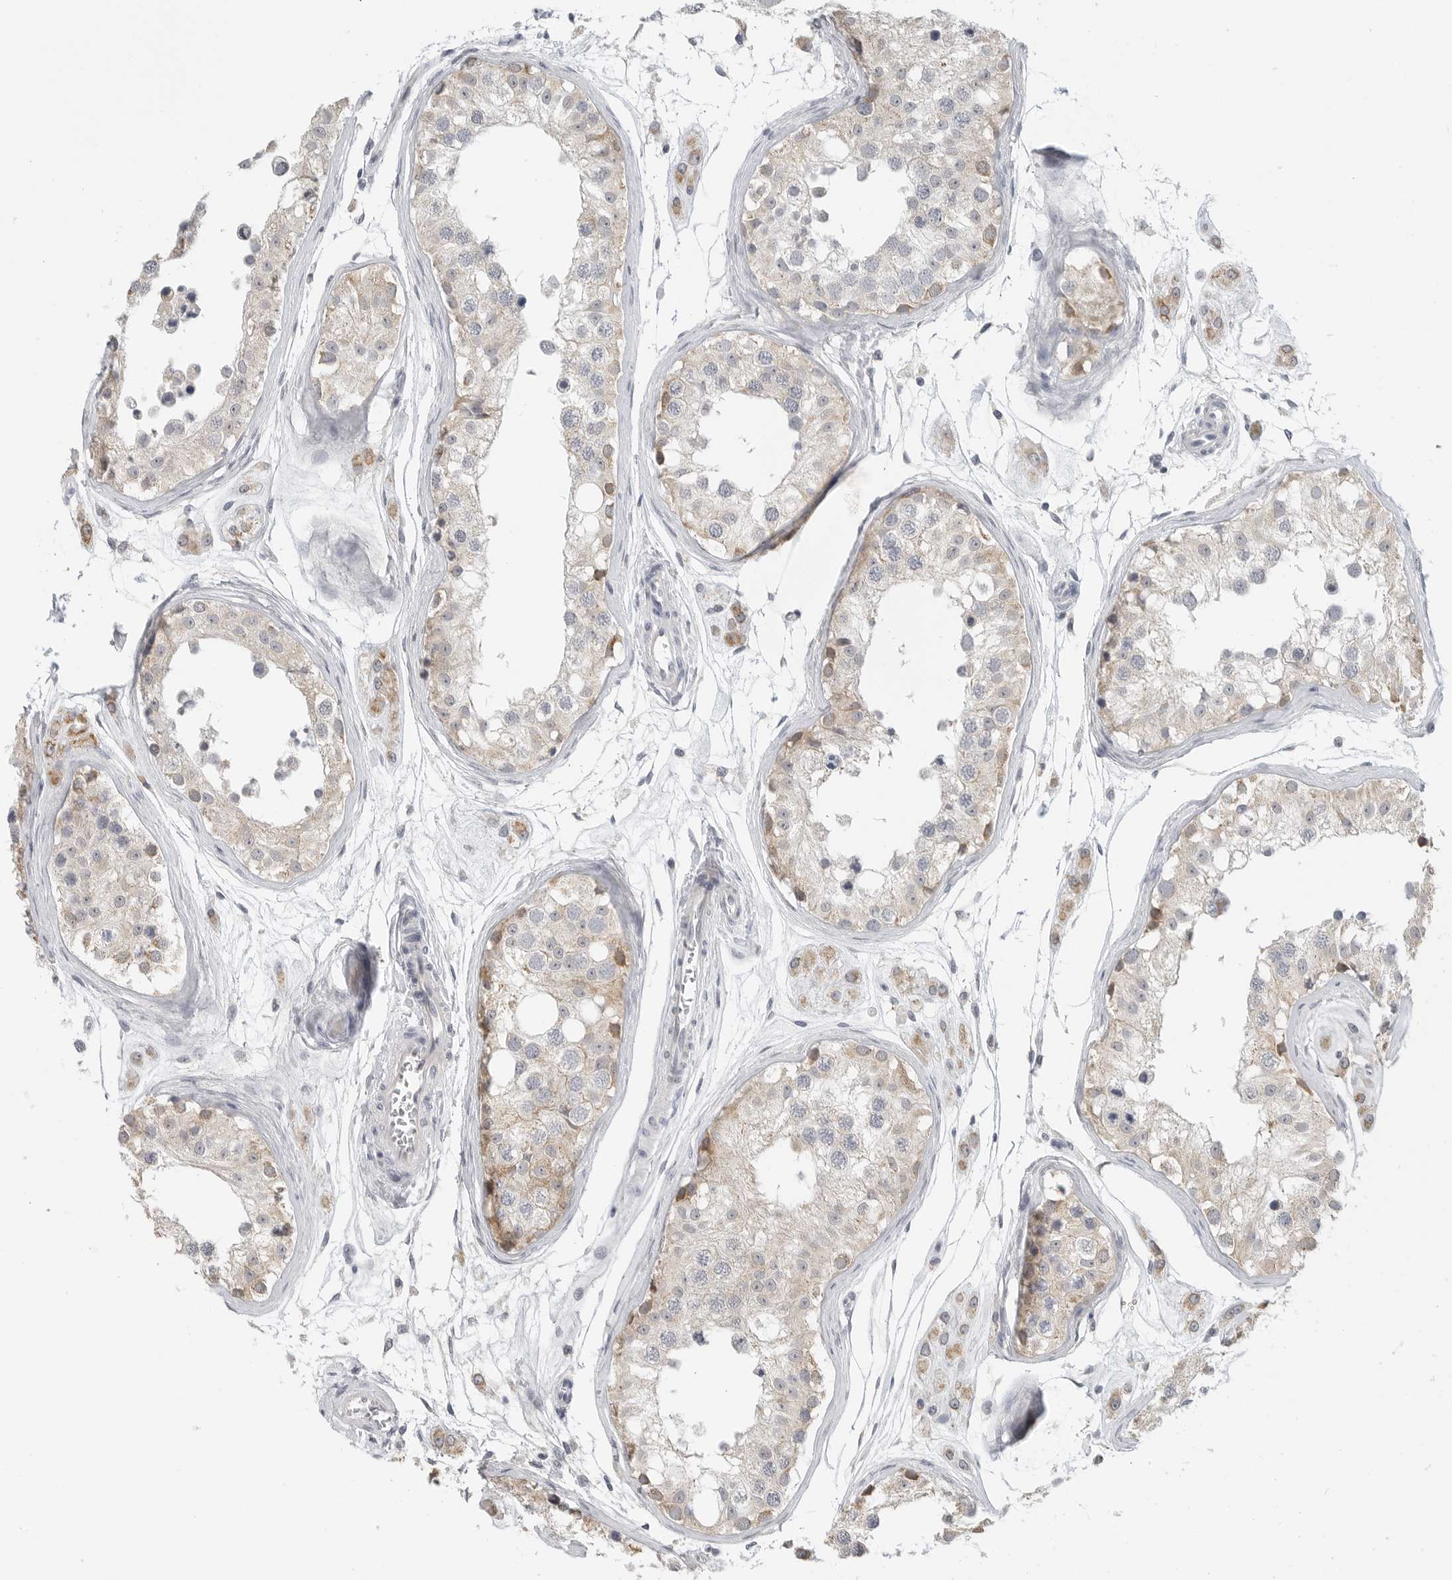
{"staining": {"intensity": "moderate", "quantity": "<25%", "location": "cytoplasmic/membranous"}, "tissue": "testis", "cell_type": "Cells in seminiferous ducts", "image_type": "normal", "snomed": [{"axis": "morphology", "description": "Normal tissue, NOS"}, {"axis": "morphology", "description": "Adenocarcinoma, metastatic, NOS"}, {"axis": "topography", "description": "Testis"}], "caption": "IHC staining of normal testis, which exhibits low levels of moderate cytoplasmic/membranous positivity in approximately <25% of cells in seminiferous ducts indicating moderate cytoplasmic/membranous protein positivity. The staining was performed using DAB (brown) for protein detection and nuclei were counterstained in hematoxylin (blue).", "gene": "IL12RB2", "patient": {"sex": "male", "age": 26}}